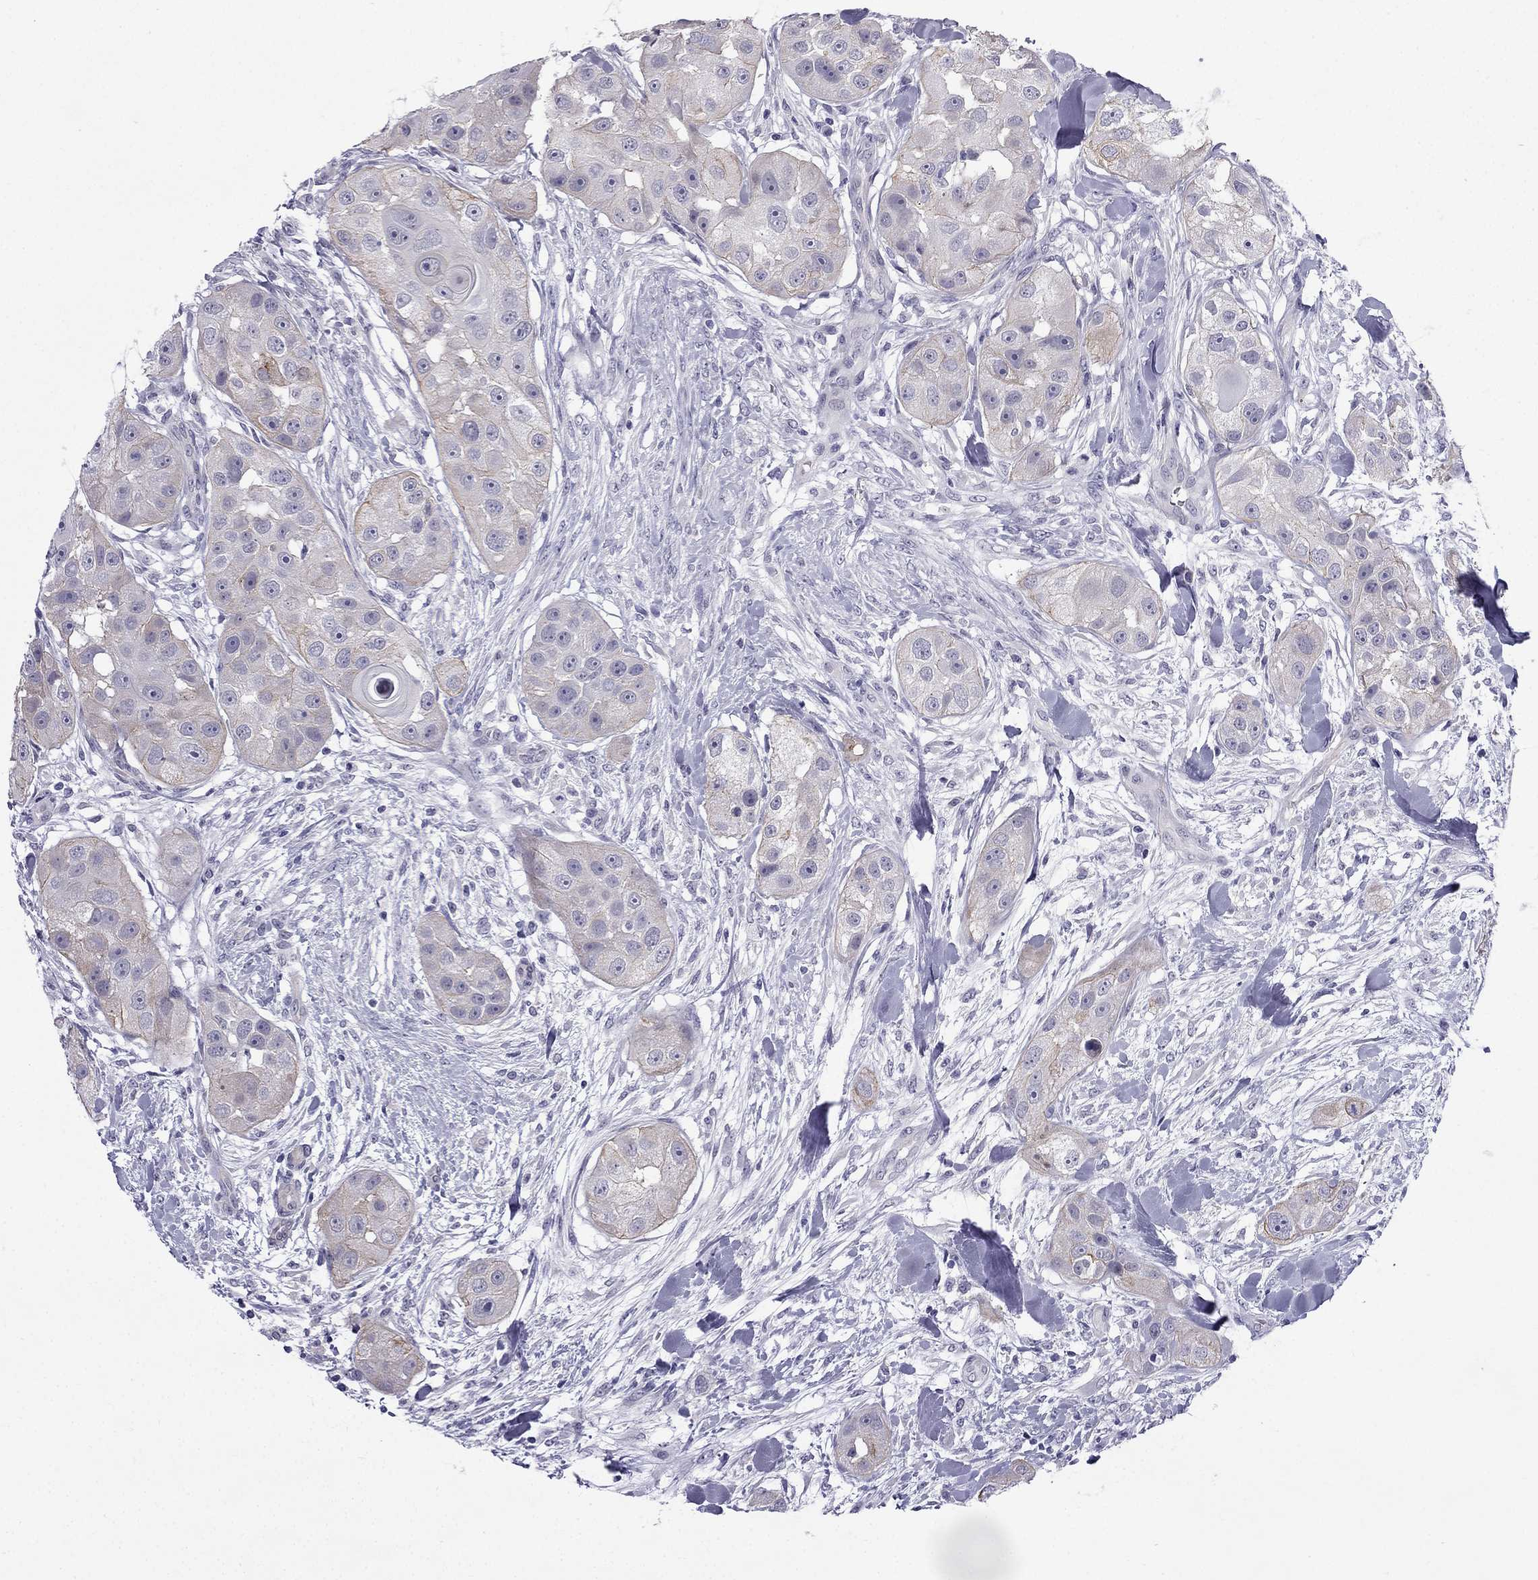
{"staining": {"intensity": "weak", "quantity": "25%-75%", "location": "cytoplasmic/membranous"}, "tissue": "head and neck cancer", "cell_type": "Tumor cells", "image_type": "cancer", "snomed": [{"axis": "morphology", "description": "Squamous cell carcinoma, NOS"}, {"axis": "topography", "description": "Head-Neck"}], "caption": "Head and neck cancer (squamous cell carcinoma) was stained to show a protein in brown. There is low levels of weak cytoplasmic/membranous positivity in about 25%-75% of tumor cells. Using DAB (brown) and hematoxylin (blue) stains, captured at high magnification using brightfield microscopy.", "gene": "CFAP53", "patient": {"sex": "male", "age": 51}}